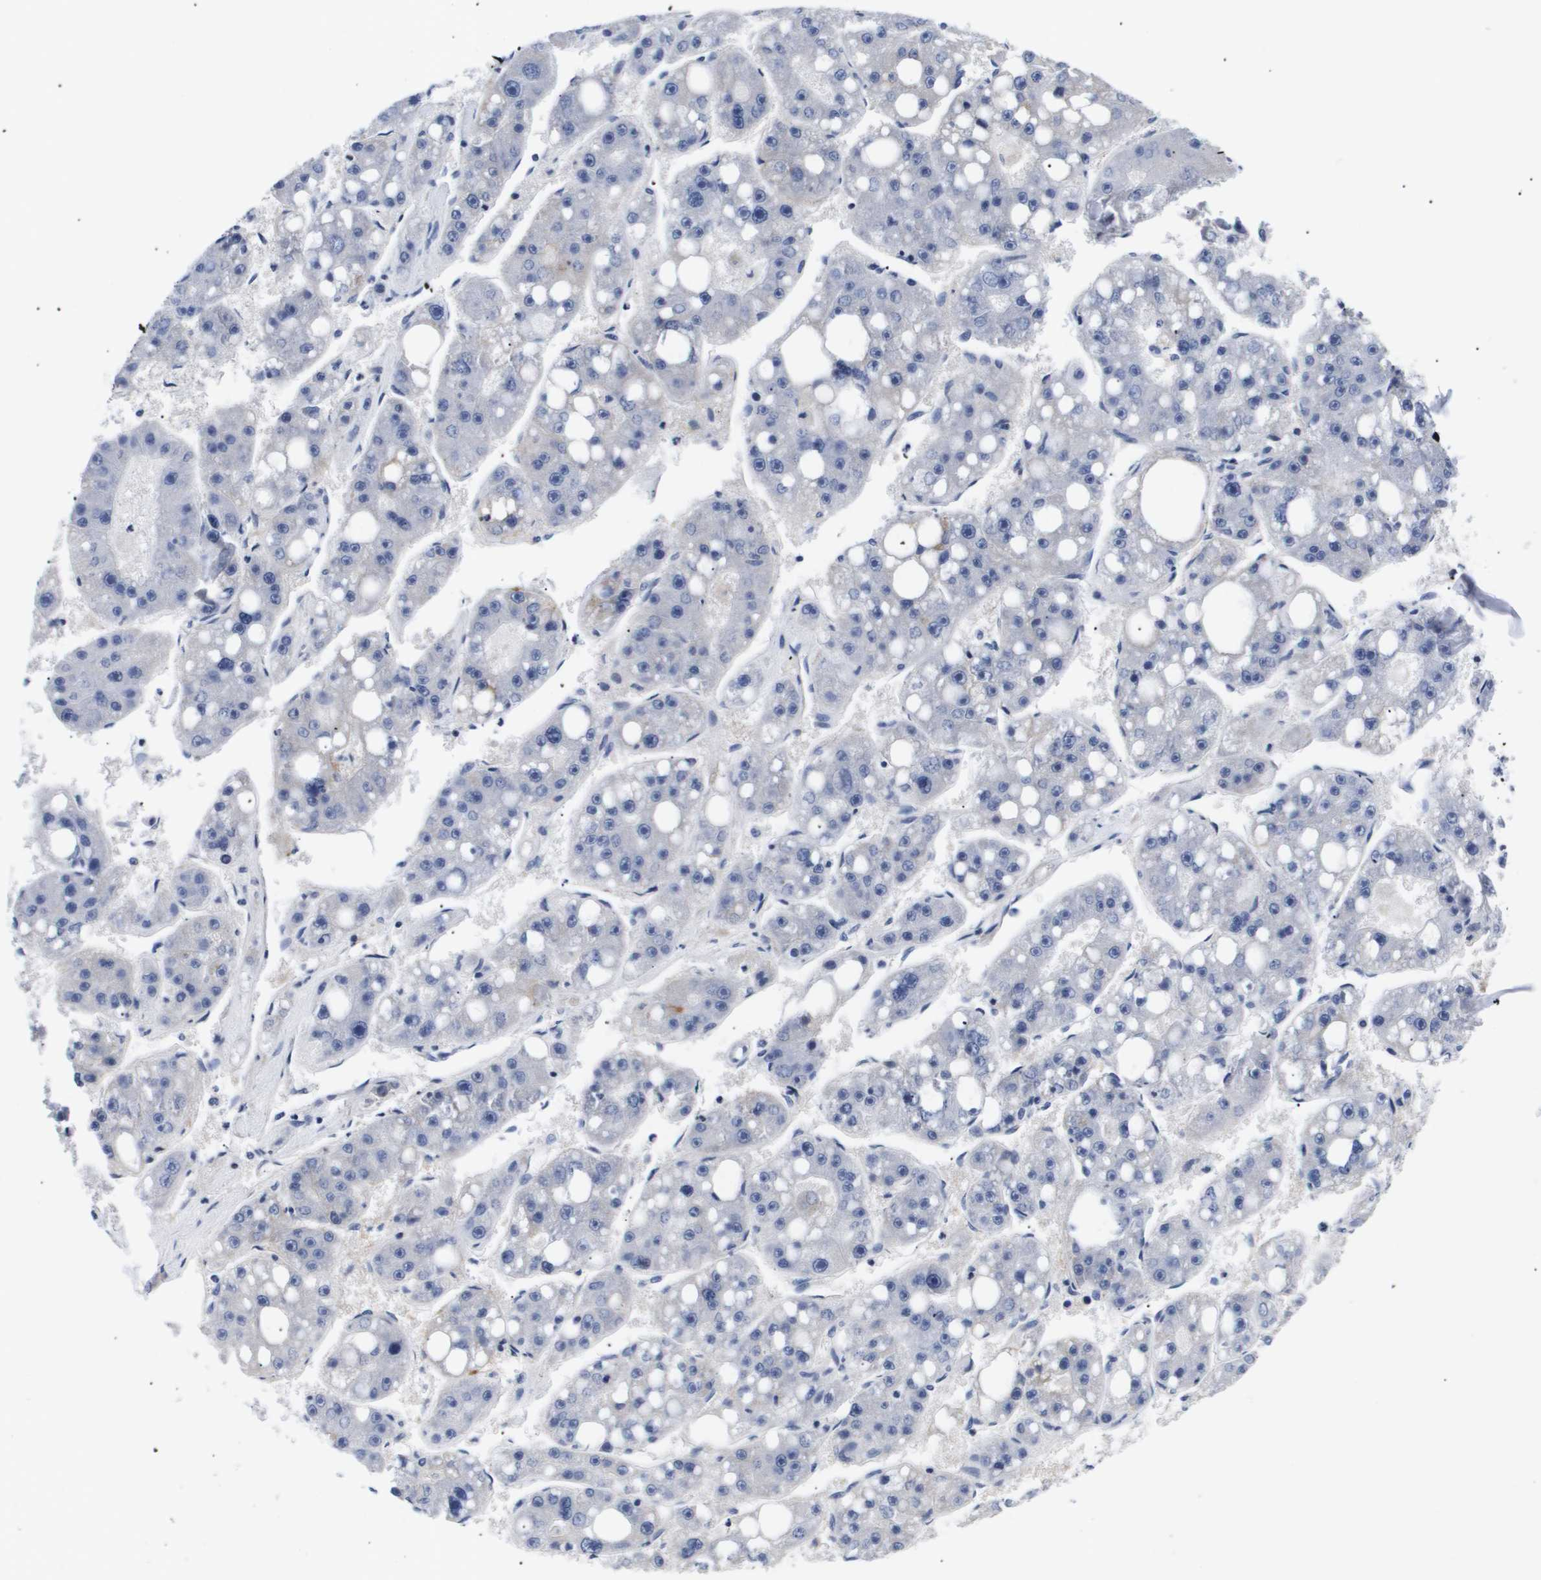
{"staining": {"intensity": "negative", "quantity": "none", "location": "none"}, "tissue": "liver cancer", "cell_type": "Tumor cells", "image_type": "cancer", "snomed": [{"axis": "morphology", "description": "Carcinoma, Hepatocellular, NOS"}, {"axis": "topography", "description": "Liver"}], "caption": "A high-resolution micrograph shows immunohistochemistry staining of hepatocellular carcinoma (liver), which reveals no significant positivity in tumor cells.", "gene": "SHD", "patient": {"sex": "female", "age": 61}}